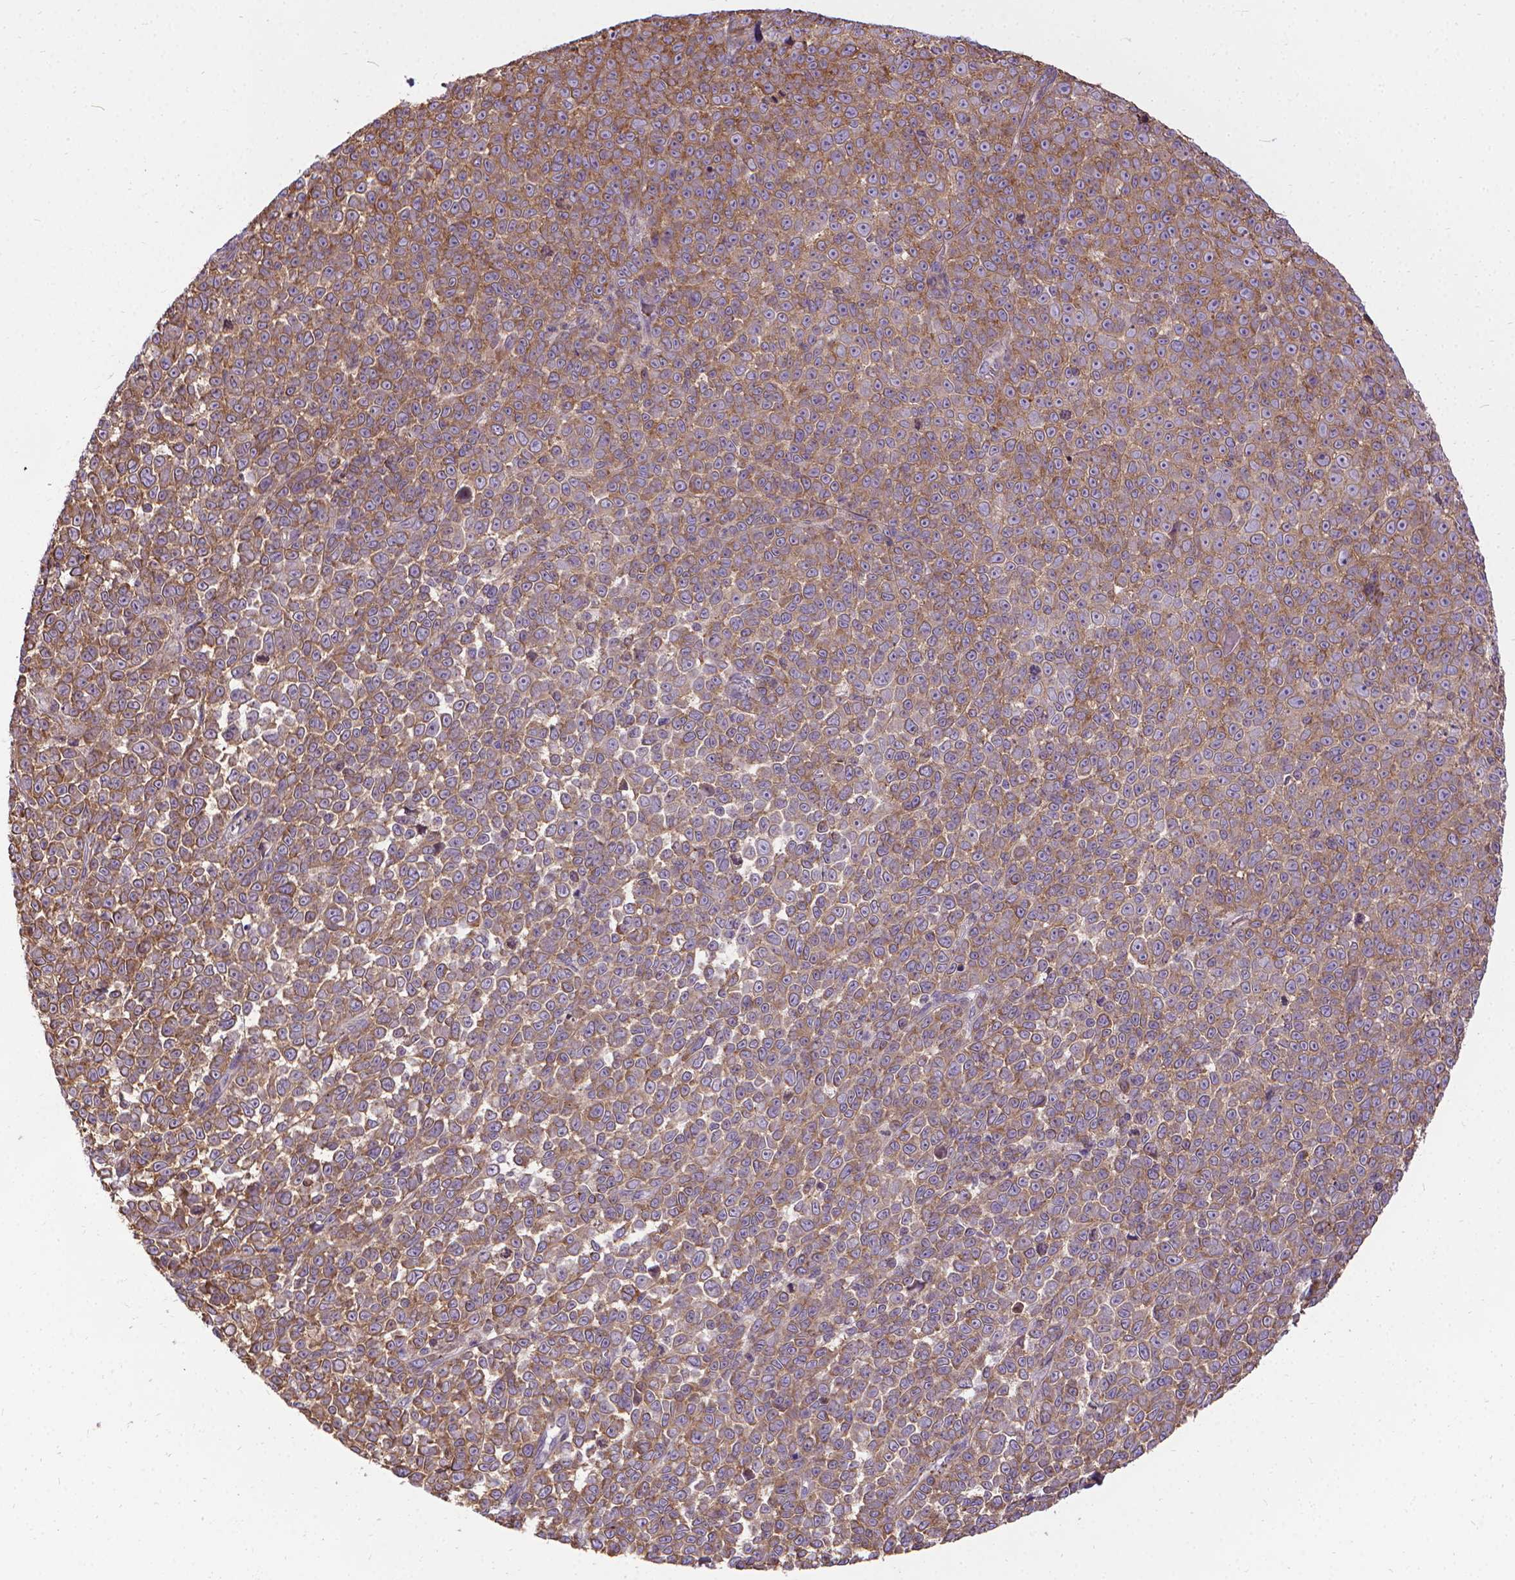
{"staining": {"intensity": "moderate", "quantity": "25%-75%", "location": "cytoplasmic/membranous"}, "tissue": "melanoma", "cell_type": "Tumor cells", "image_type": "cancer", "snomed": [{"axis": "morphology", "description": "Malignant melanoma, NOS"}, {"axis": "topography", "description": "Skin"}], "caption": "A medium amount of moderate cytoplasmic/membranous staining is present in about 25%-75% of tumor cells in malignant melanoma tissue. (IHC, brightfield microscopy, high magnification).", "gene": "CFAP299", "patient": {"sex": "female", "age": 95}}